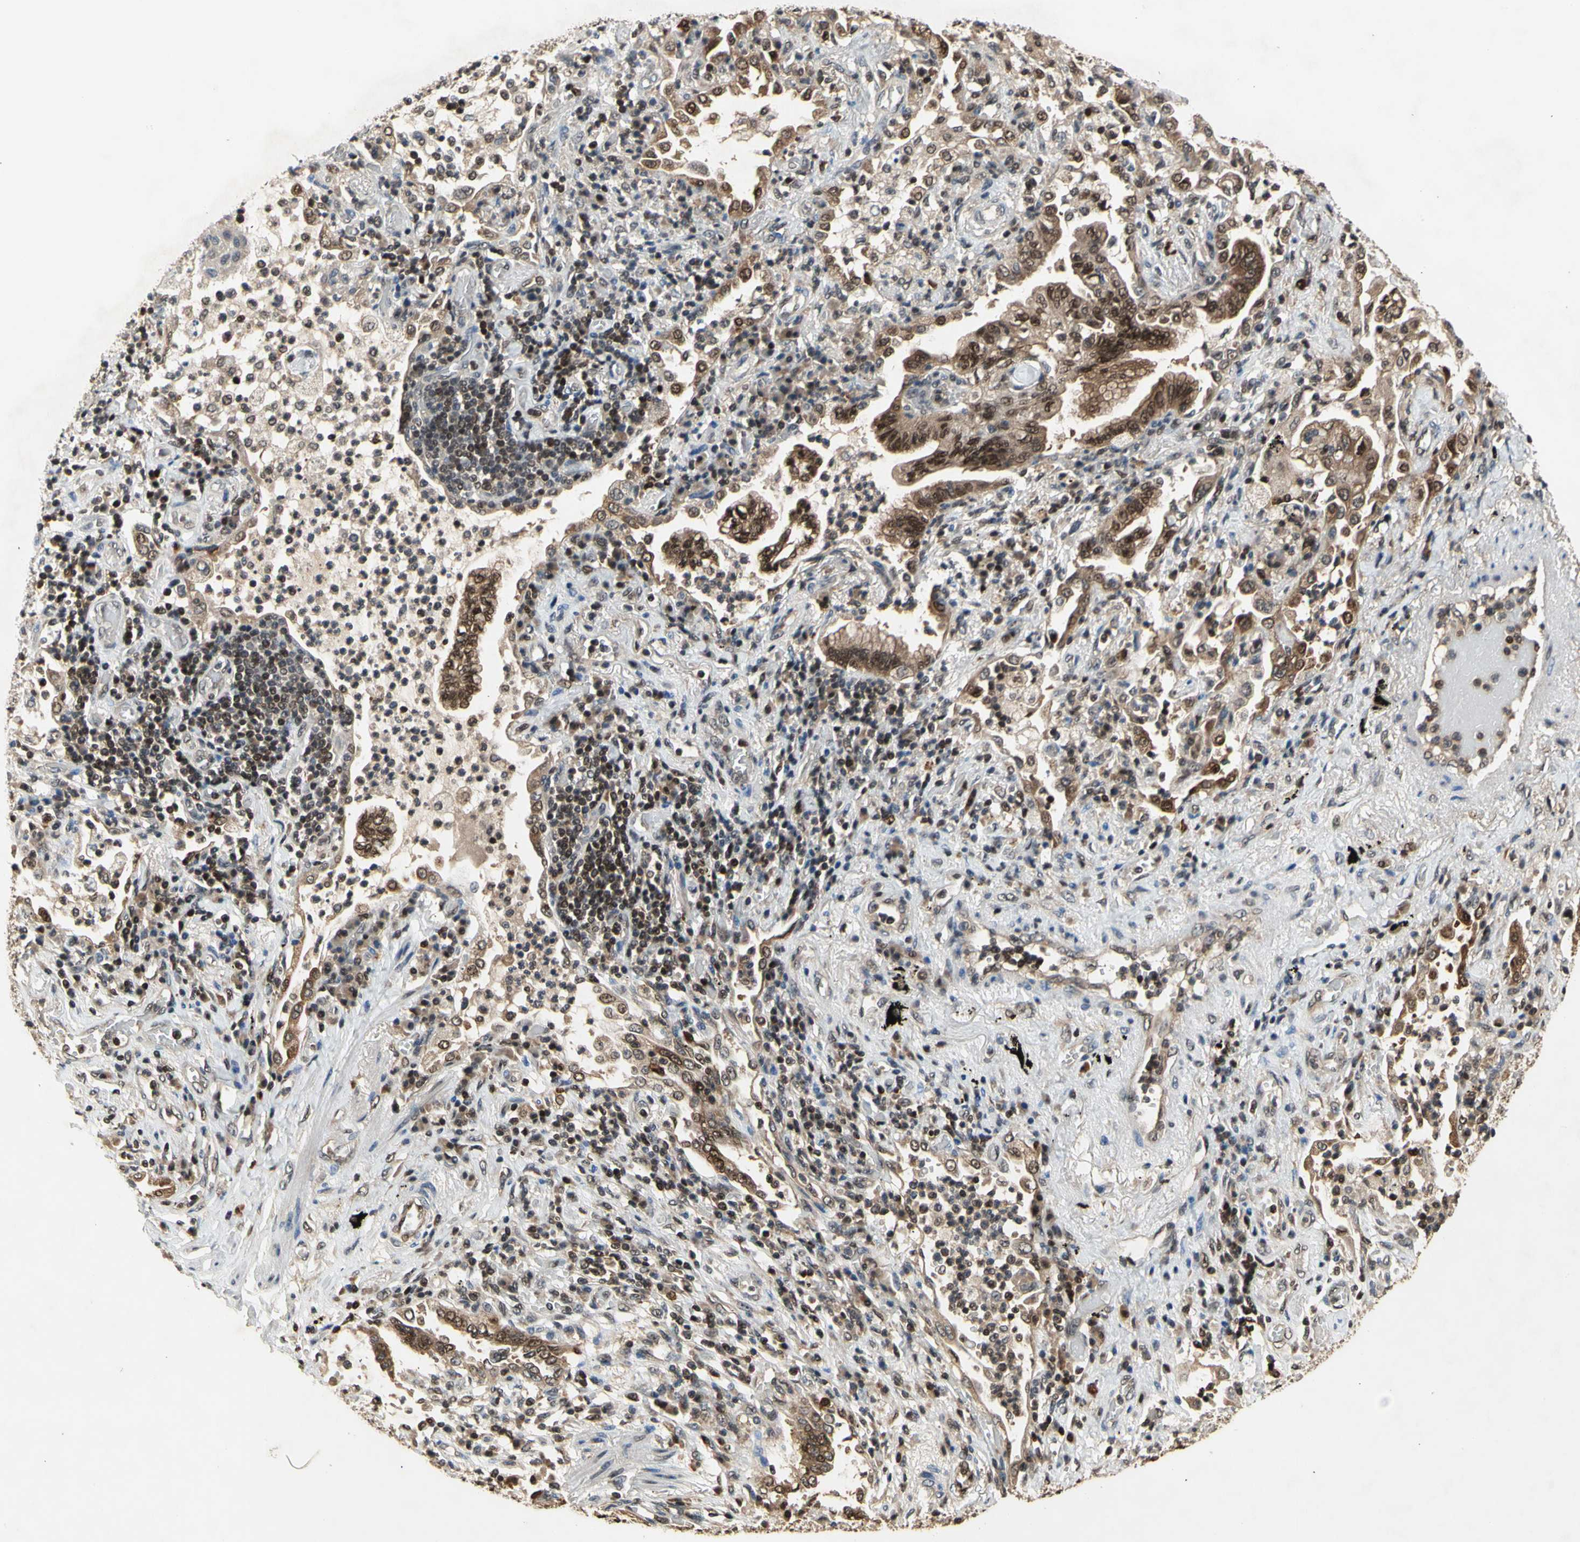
{"staining": {"intensity": "moderate", "quantity": ">75%", "location": "cytoplasmic/membranous,nuclear"}, "tissue": "lung cancer", "cell_type": "Tumor cells", "image_type": "cancer", "snomed": [{"axis": "morphology", "description": "Normal tissue, NOS"}, {"axis": "morphology", "description": "Adenocarcinoma, NOS"}, {"axis": "topography", "description": "Bronchus"}, {"axis": "topography", "description": "Lung"}], "caption": "Tumor cells show medium levels of moderate cytoplasmic/membranous and nuclear staining in approximately >75% of cells in human adenocarcinoma (lung). (DAB (3,3'-diaminobenzidine) = brown stain, brightfield microscopy at high magnification).", "gene": "GSR", "patient": {"sex": "female", "age": 70}}